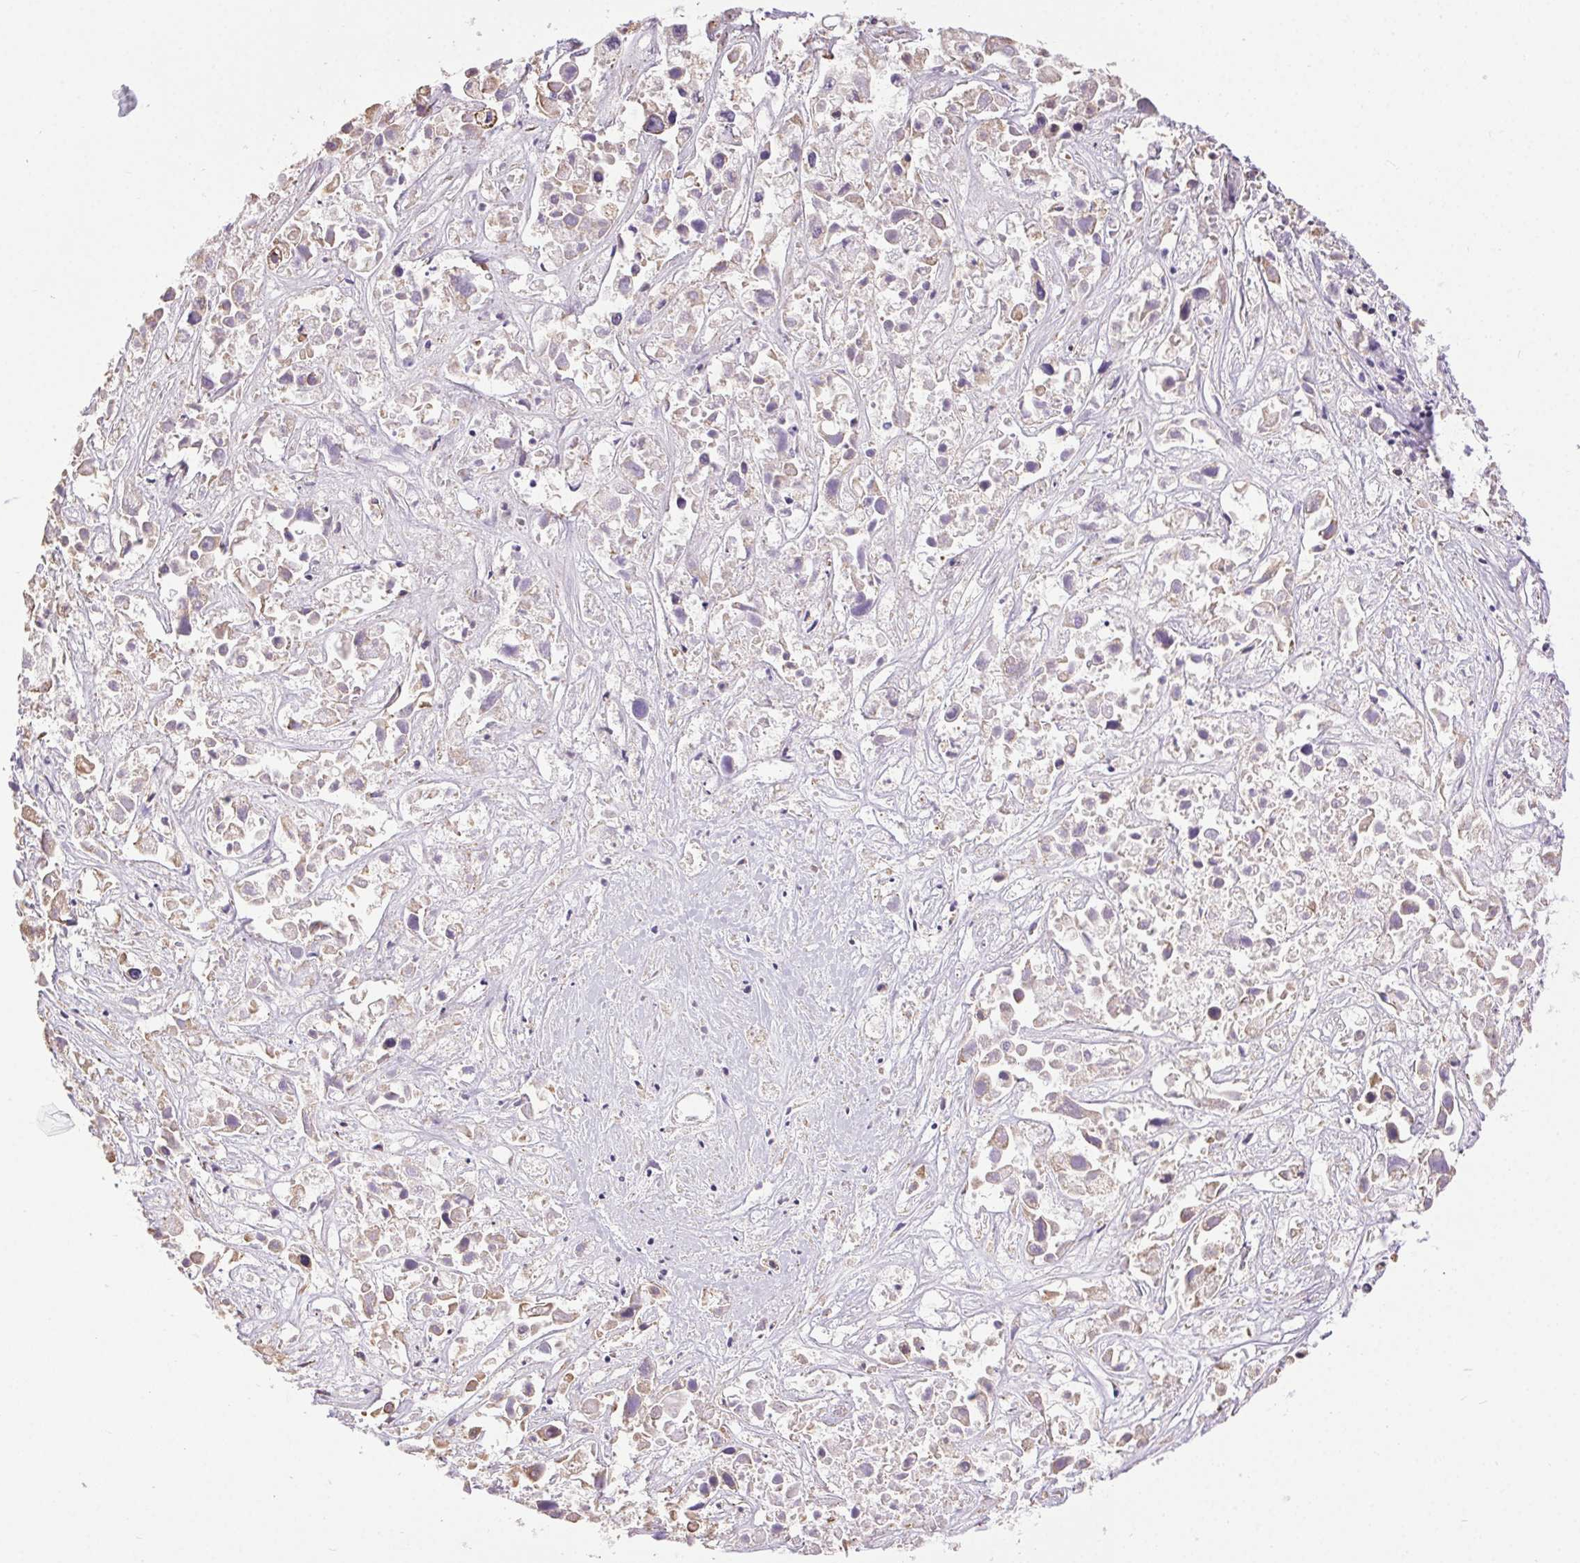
{"staining": {"intensity": "negative", "quantity": "none", "location": "none"}, "tissue": "liver cancer", "cell_type": "Tumor cells", "image_type": "cancer", "snomed": [{"axis": "morphology", "description": "Cholangiocarcinoma"}, {"axis": "topography", "description": "Liver"}], "caption": "IHC photomicrograph of human liver cholangiocarcinoma stained for a protein (brown), which reveals no expression in tumor cells. (DAB immunohistochemistry (IHC) visualized using brightfield microscopy, high magnification).", "gene": "SNX31", "patient": {"sex": "male", "age": 81}}